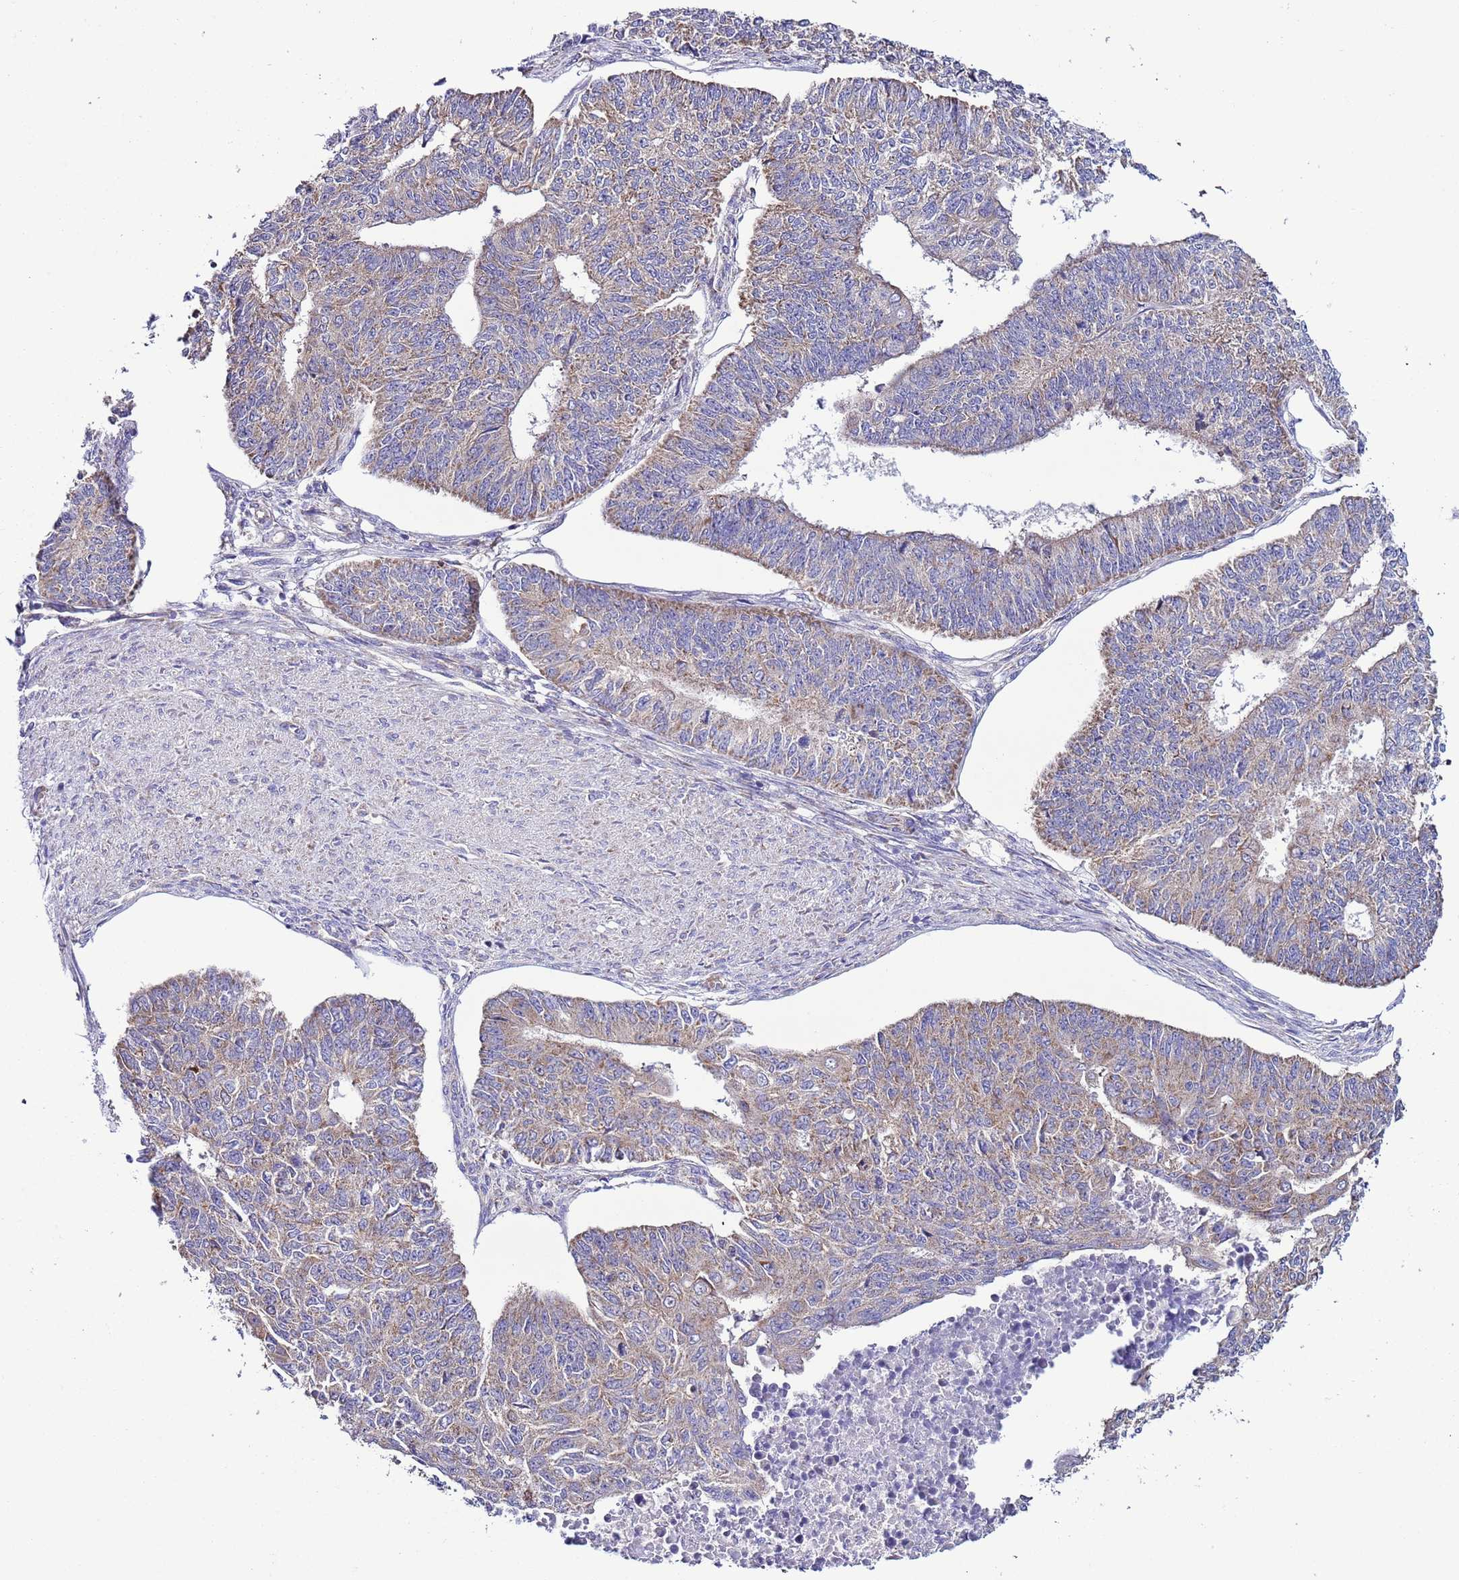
{"staining": {"intensity": "weak", "quantity": "25%-75%", "location": "cytoplasmic/membranous"}, "tissue": "endometrial cancer", "cell_type": "Tumor cells", "image_type": "cancer", "snomed": [{"axis": "morphology", "description": "Adenocarcinoma, NOS"}, {"axis": "topography", "description": "Endometrium"}], "caption": "An image of endometrial cancer stained for a protein shows weak cytoplasmic/membranous brown staining in tumor cells. (Brightfield microscopy of DAB IHC at high magnification).", "gene": "AHI1", "patient": {"sex": "female", "age": 32}}